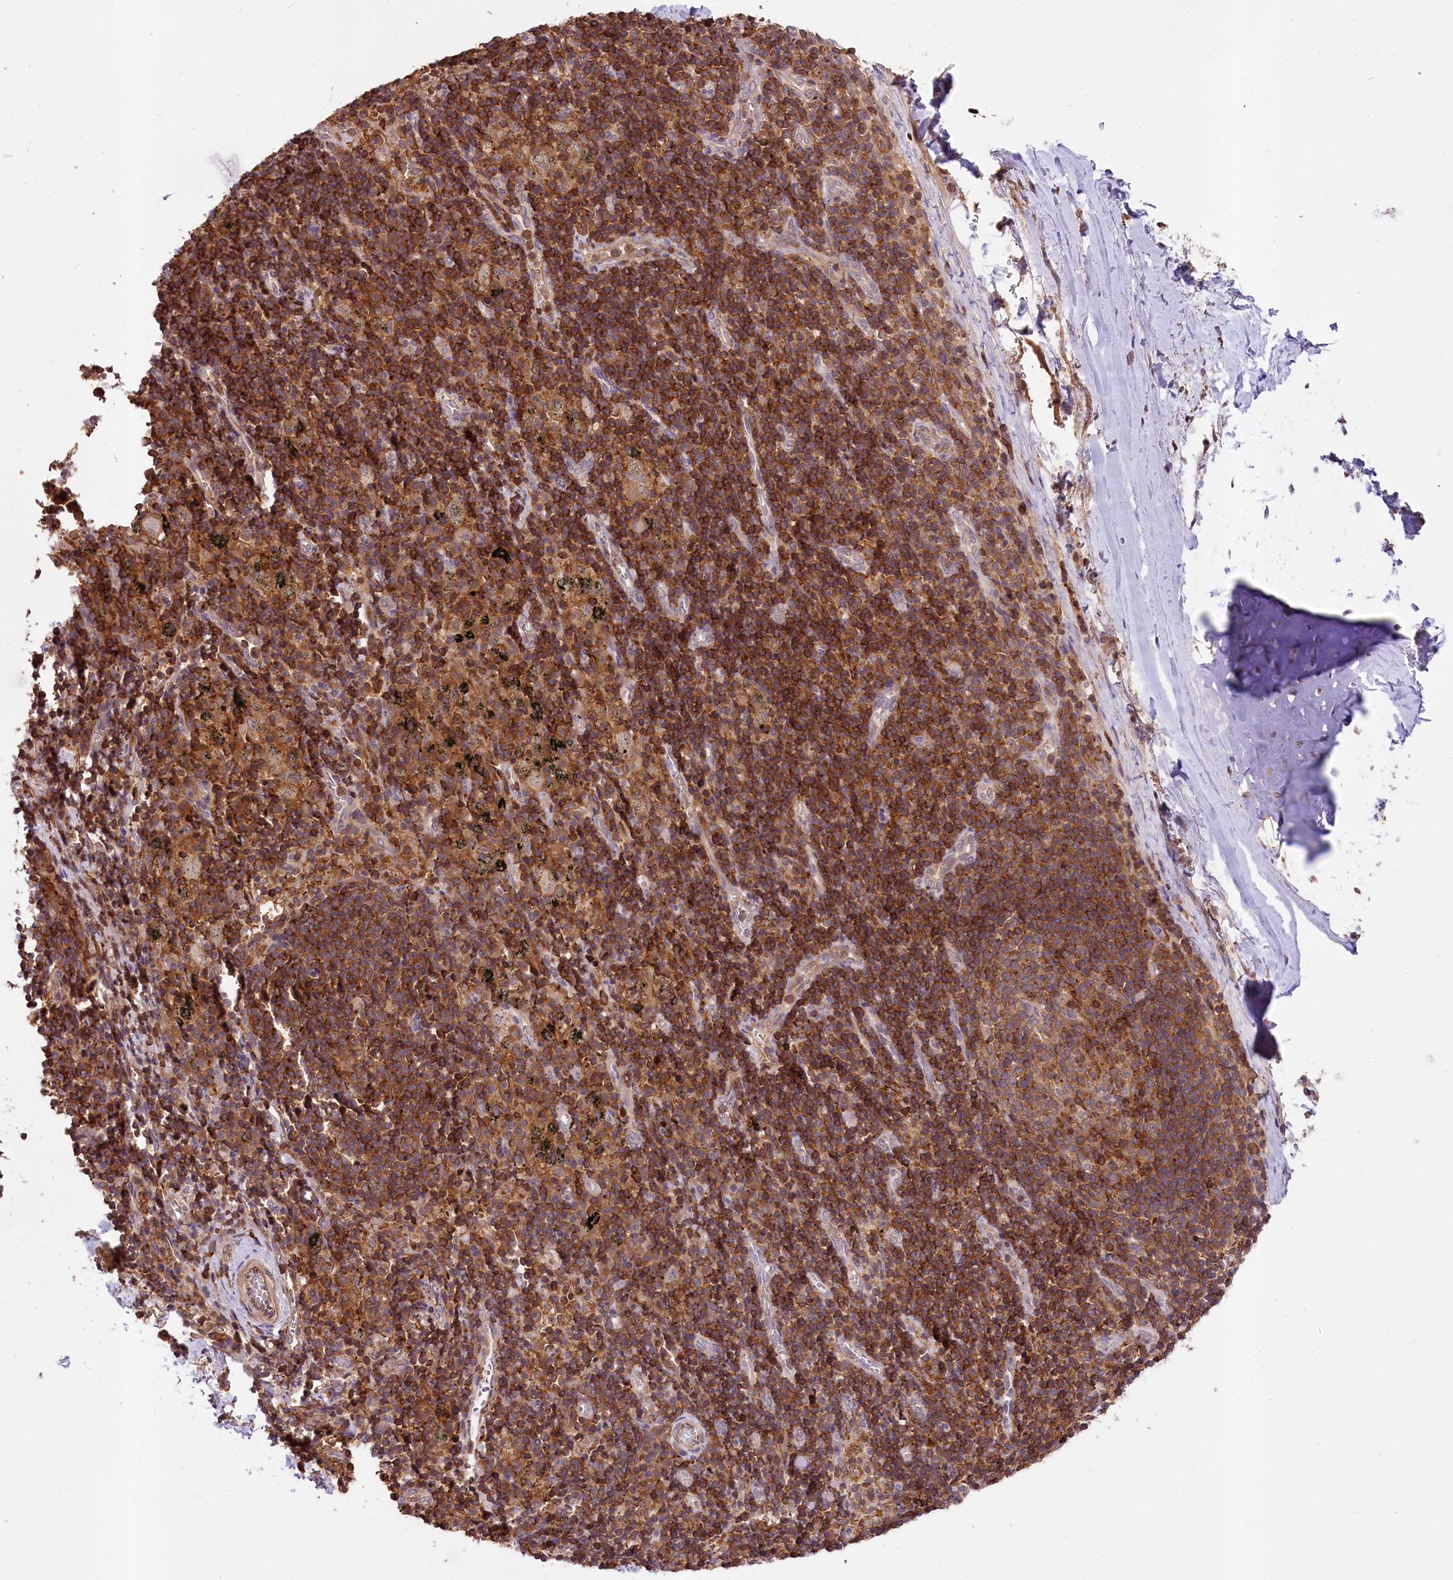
{"staining": {"intensity": "negative", "quantity": "none", "location": "none"}, "tissue": "adipose tissue", "cell_type": "Adipocytes", "image_type": "normal", "snomed": [{"axis": "morphology", "description": "Normal tissue, NOS"}, {"axis": "topography", "description": "Lymph node"}, {"axis": "topography", "description": "Cartilage tissue"}, {"axis": "topography", "description": "Bronchus"}], "caption": "An immunohistochemistry (IHC) image of benign adipose tissue is shown. There is no staining in adipocytes of adipose tissue.", "gene": "SKIDA1", "patient": {"sex": "male", "age": 63}}